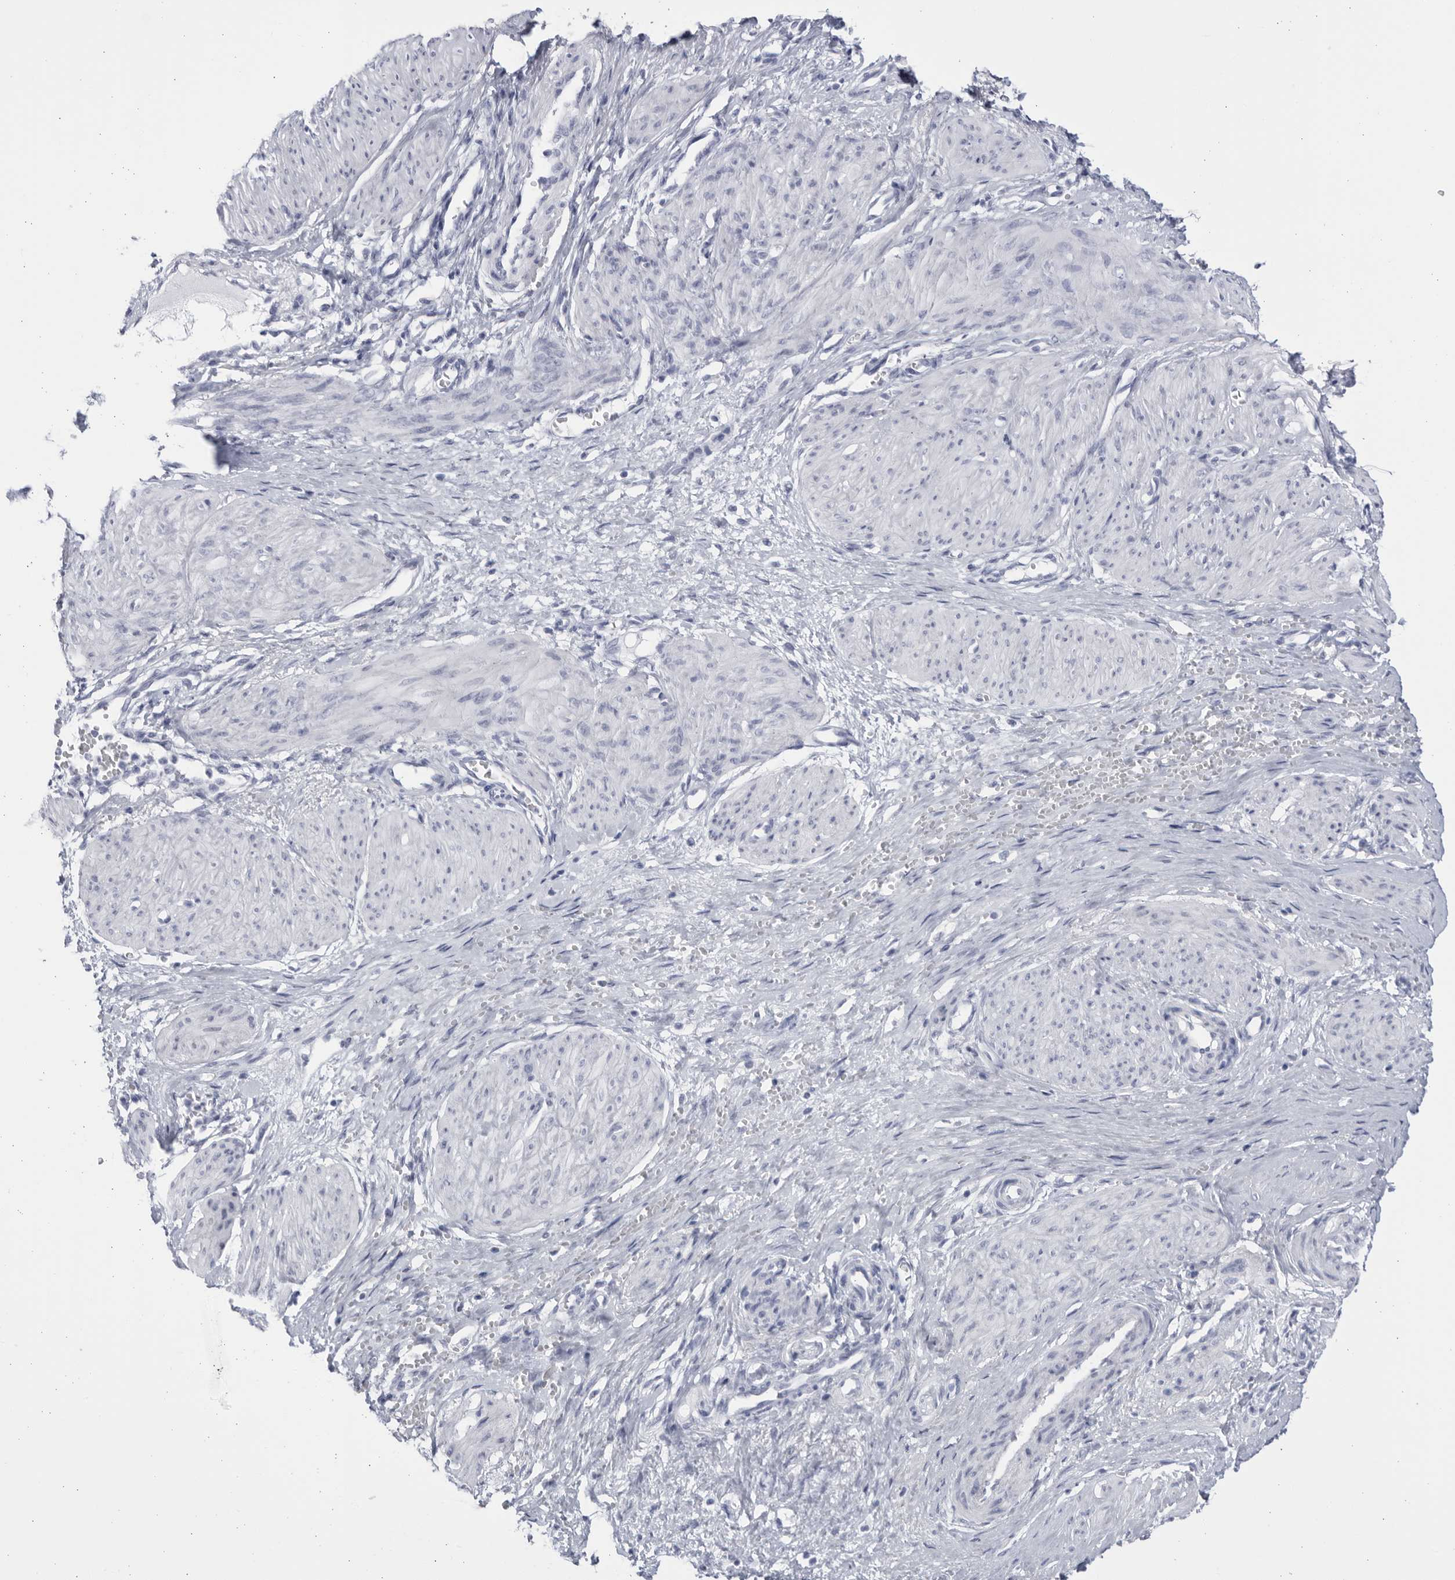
{"staining": {"intensity": "weak", "quantity": "<25%", "location": "nuclear"}, "tissue": "smooth muscle", "cell_type": "Smooth muscle cells", "image_type": "normal", "snomed": [{"axis": "morphology", "description": "Normal tissue, NOS"}, {"axis": "topography", "description": "Endometrium"}], "caption": "Immunohistochemistry (IHC) of normal human smooth muscle displays no staining in smooth muscle cells.", "gene": "CCDC181", "patient": {"sex": "female", "age": 33}}